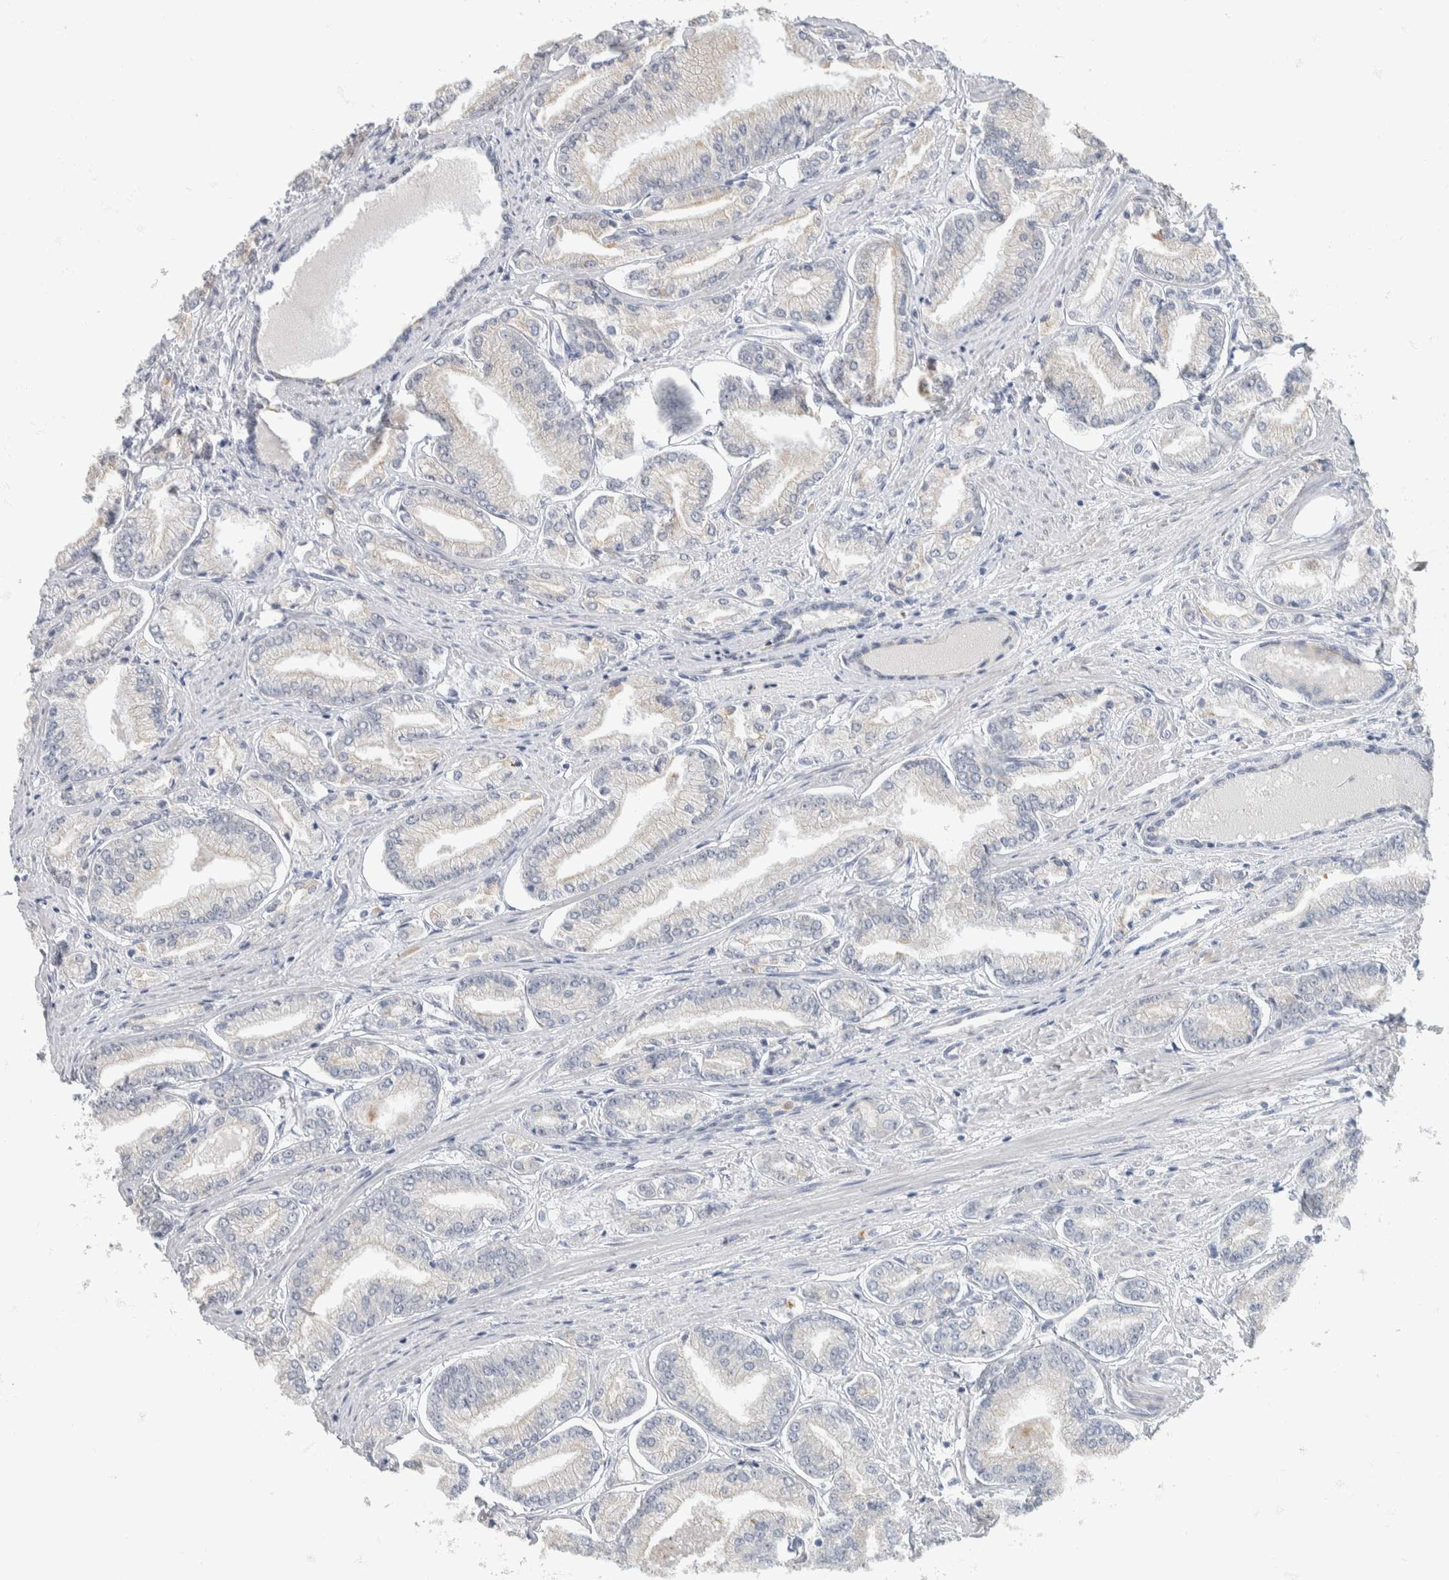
{"staining": {"intensity": "negative", "quantity": "none", "location": "none"}, "tissue": "prostate cancer", "cell_type": "Tumor cells", "image_type": "cancer", "snomed": [{"axis": "morphology", "description": "Adenocarcinoma, Low grade"}, {"axis": "topography", "description": "Prostate"}], "caption": "Tumor cells show no significant staining in prostate adenocarcinoma (low-grade).", "gene": "NEFM", "patient": {"sex": "male", "age": 52}}